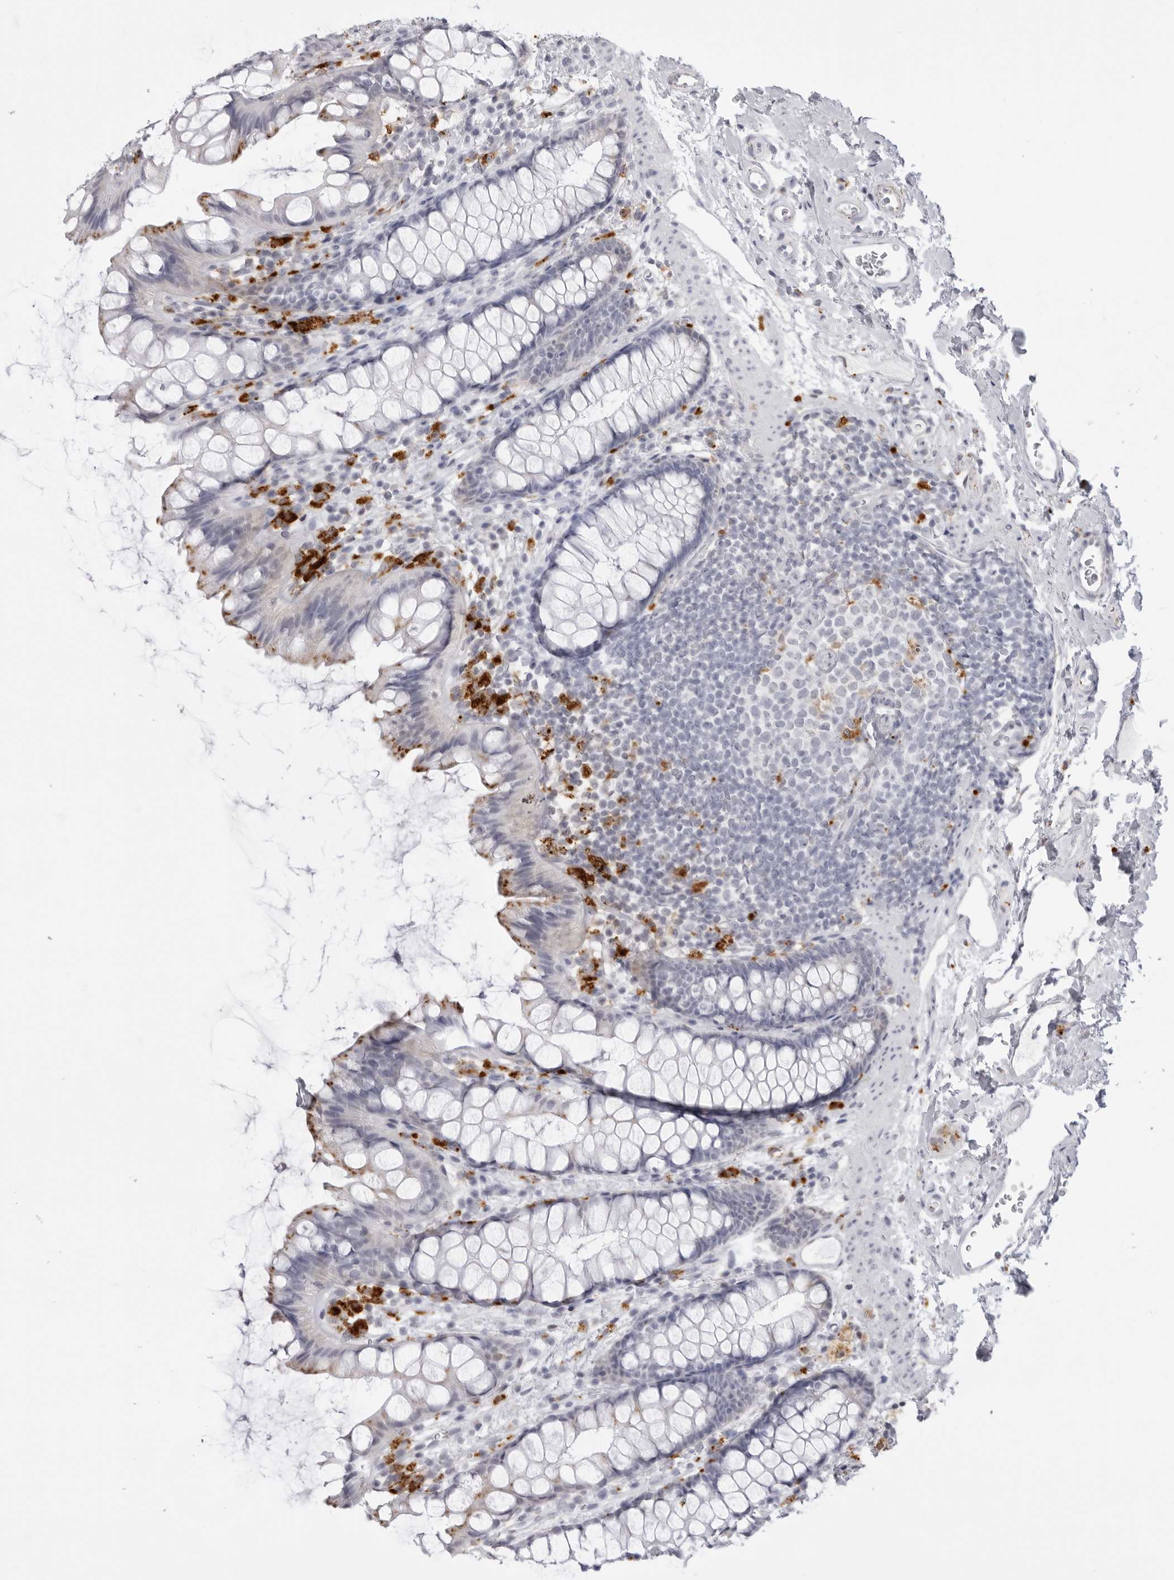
{"staining": {"intensity": "moderate", "quantity": "<25%", "location": "cytoplasmic/membranous"}, "tissue": "rectum", "cell_type": "Glandular cells", "image_type": "normal", "snomed": [{"axis": "morphology", "description": "Normal tissue, NOS"}, {"axis": "topography", "description": "Rectum"}], "caption": "Protein expression analysis of normal rectum shows moderate cytoplasmic/membranous positivity in about <25% of glandular cells.", "gene": "IL25", "patient": {"sex": "female", "age": 65}}